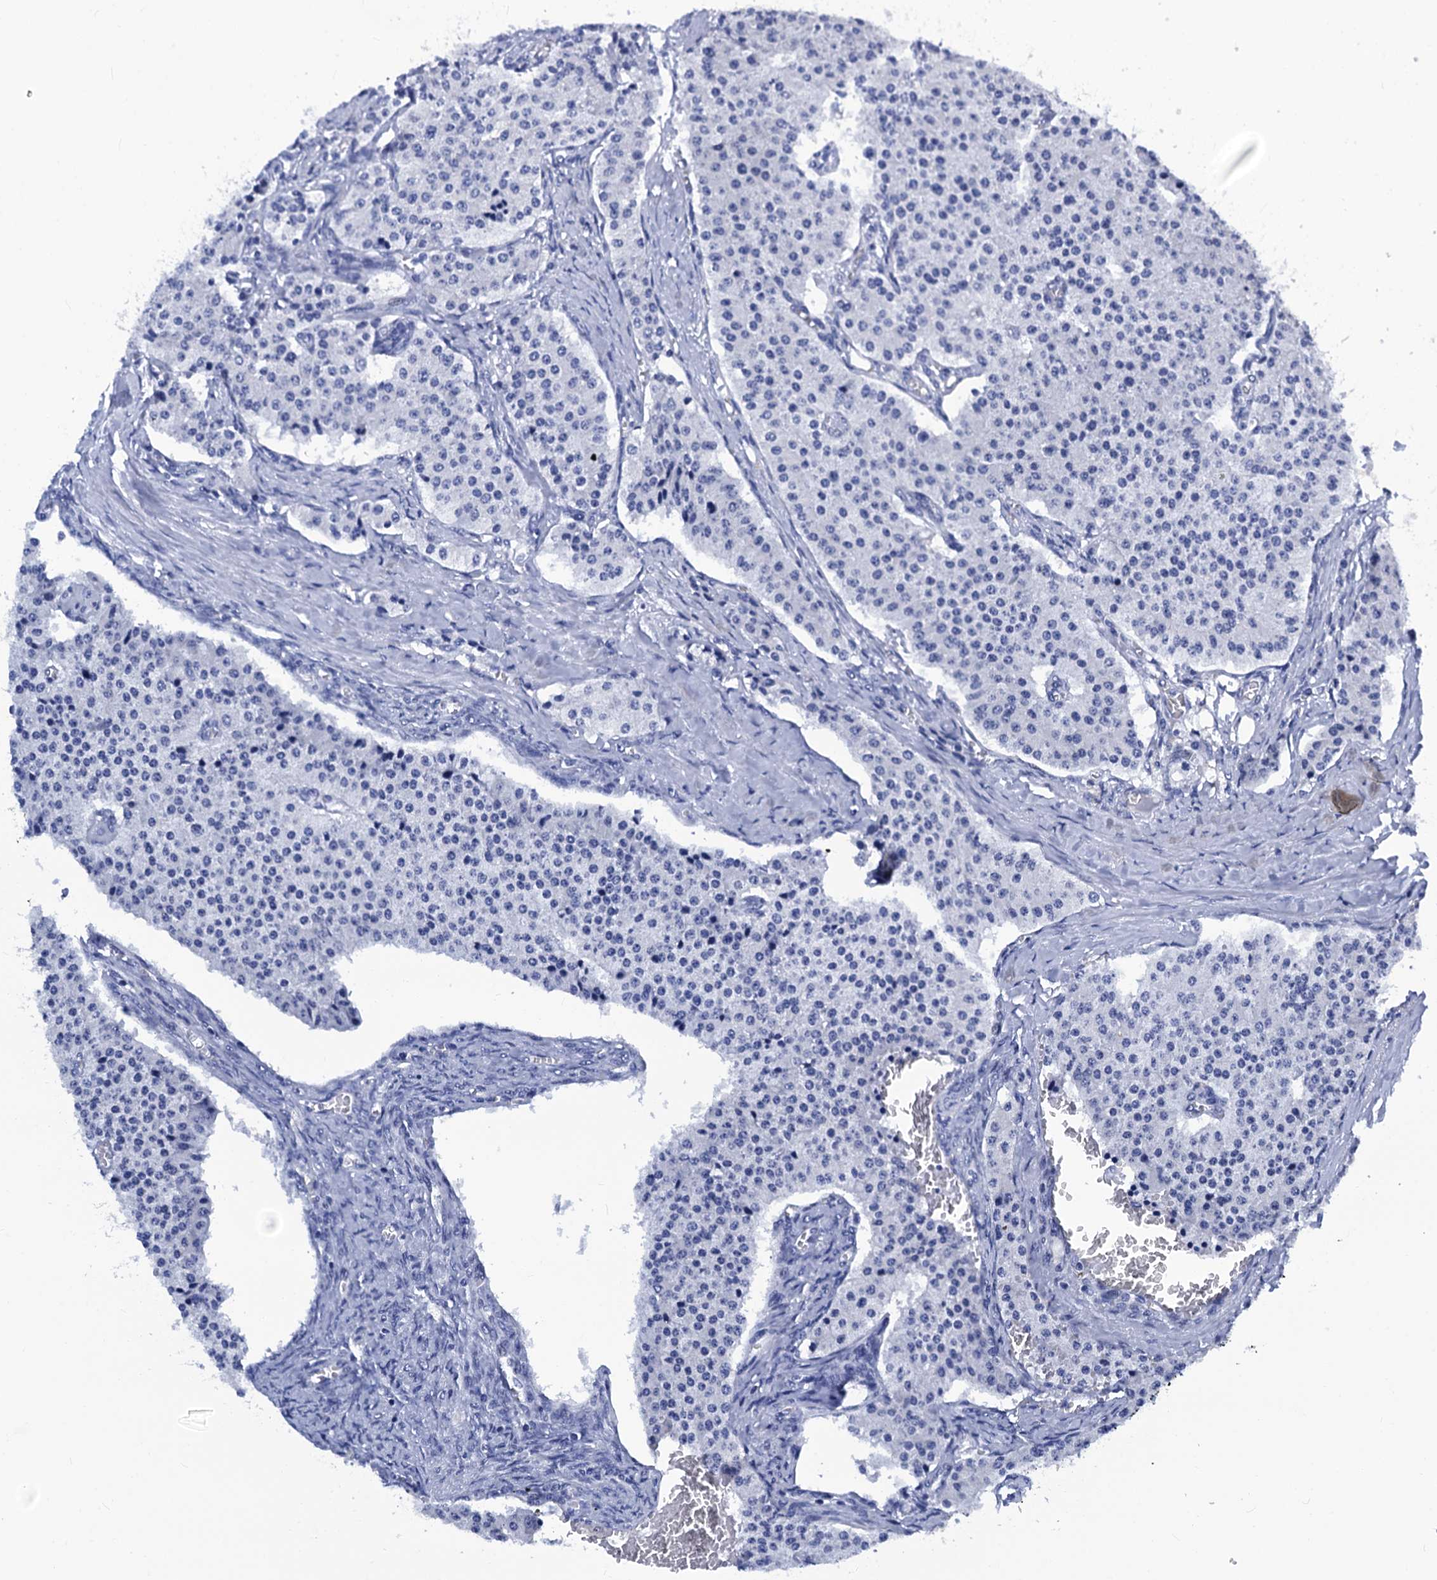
{"staining": {"intensity": "negative", "quantity": "none", "location": "none"}, "tissue": "carcinoid", "cell_type": "Tumor cells", "image_type": "cancer", "snomed": [{"axis": "morphology", "description": "Carcinoid, malignant, NOS"}, {"axis": "topography", "description": "Colon"}], "caption": "An immunohistochemistry photomicrograph of carcinoid is shown. There is no staining in tumor cells of carcinoid.", "gene": "LRRC30", "patient": {"sex": "female", "age": 52}}